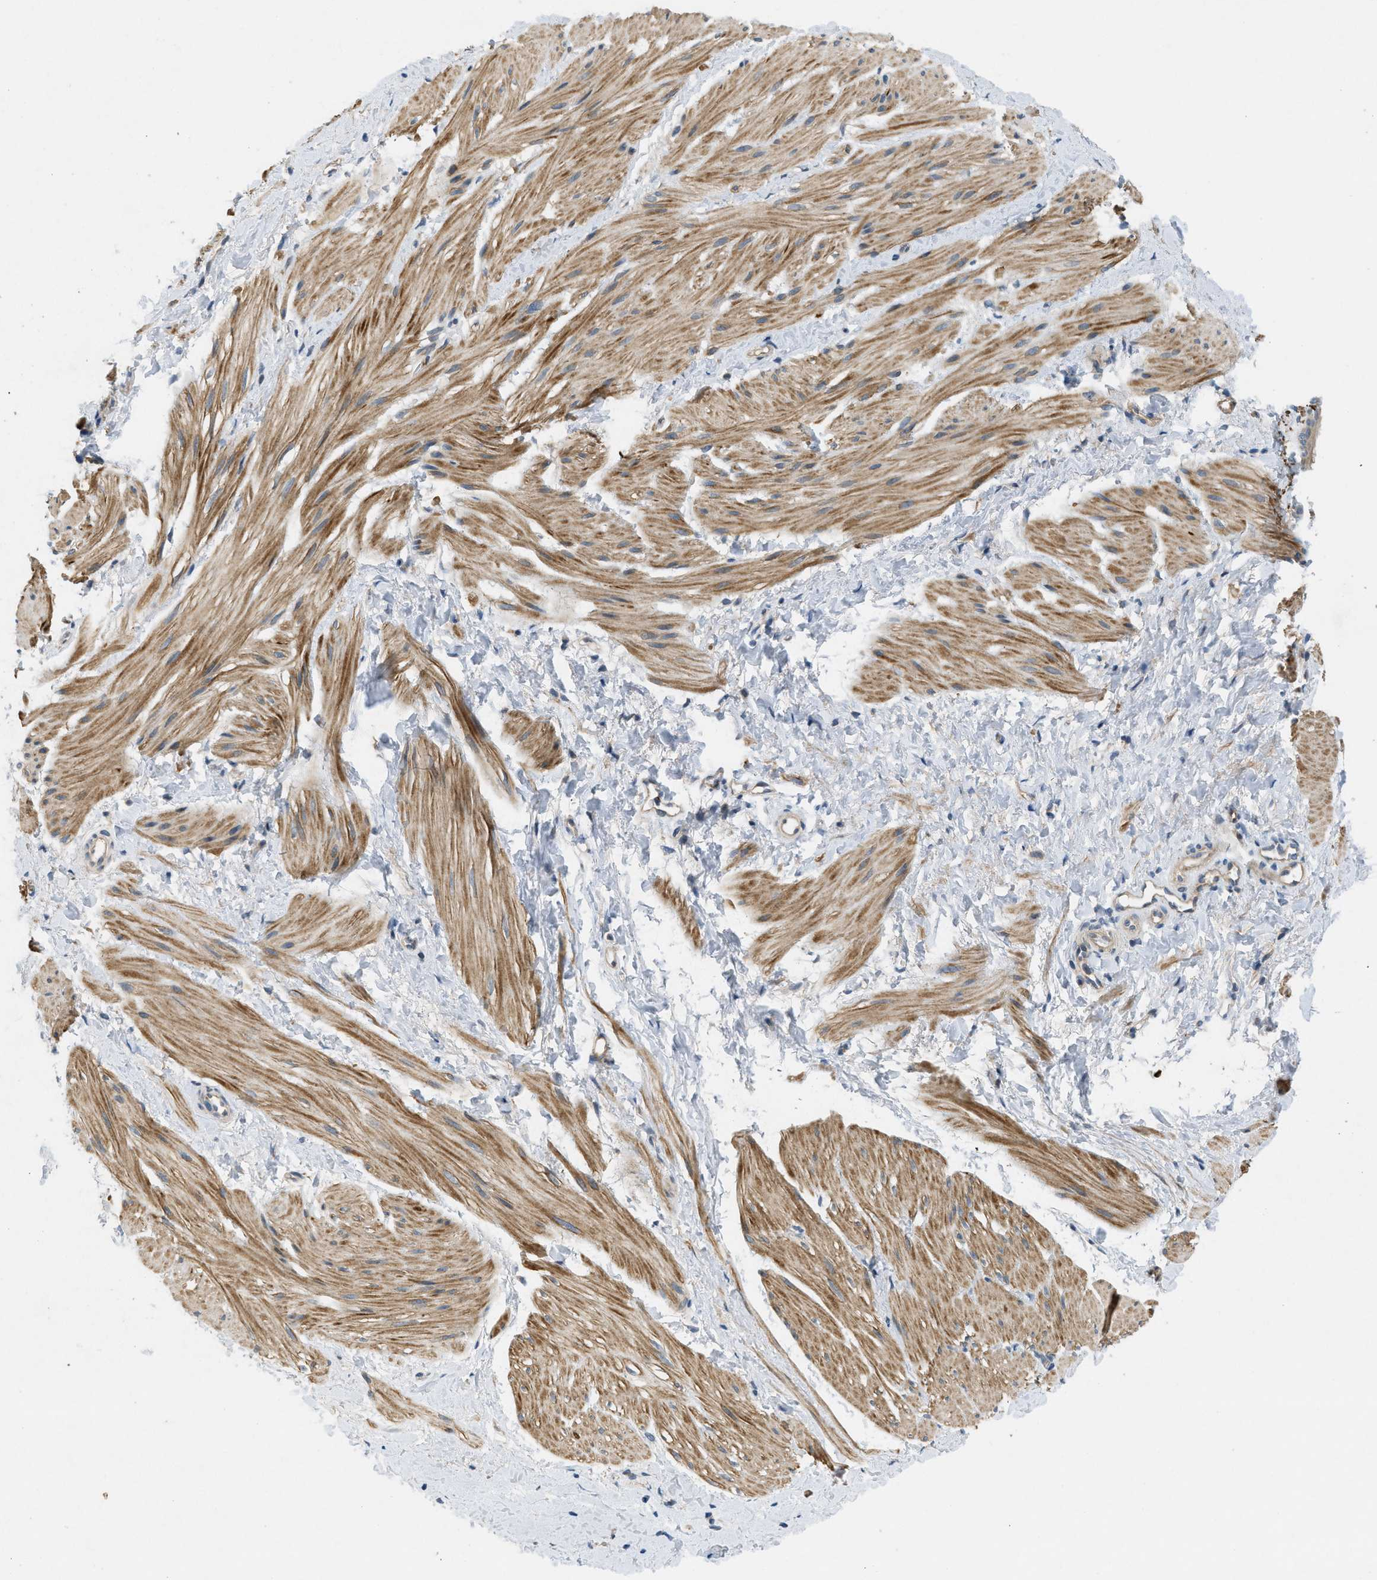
{"staining": {"intensity": "moderate", "quantity": "25%-75%", "location": "cytoplasmic/membranous"}, "tissue": "smooth muscle", "cell_type": "Smooth muscle cells", "image_type": "normal", "snomed": [{"axis": "morphology", "description": "Normal tissue, NOS"}, {"axis": "topography", "description": "Smooth muscle"}], "caption": "Protein expression by immunohistochemistry demonstrates moderate cytoplasmic/membranous staining in about 25%-75% of smooth muscle cells in benign smooth muscle. The protein is shown in brown color, while the nuclei are stained blue.", "gene": "ADCY6", "patient": {"sex": "male", "age": 16}}